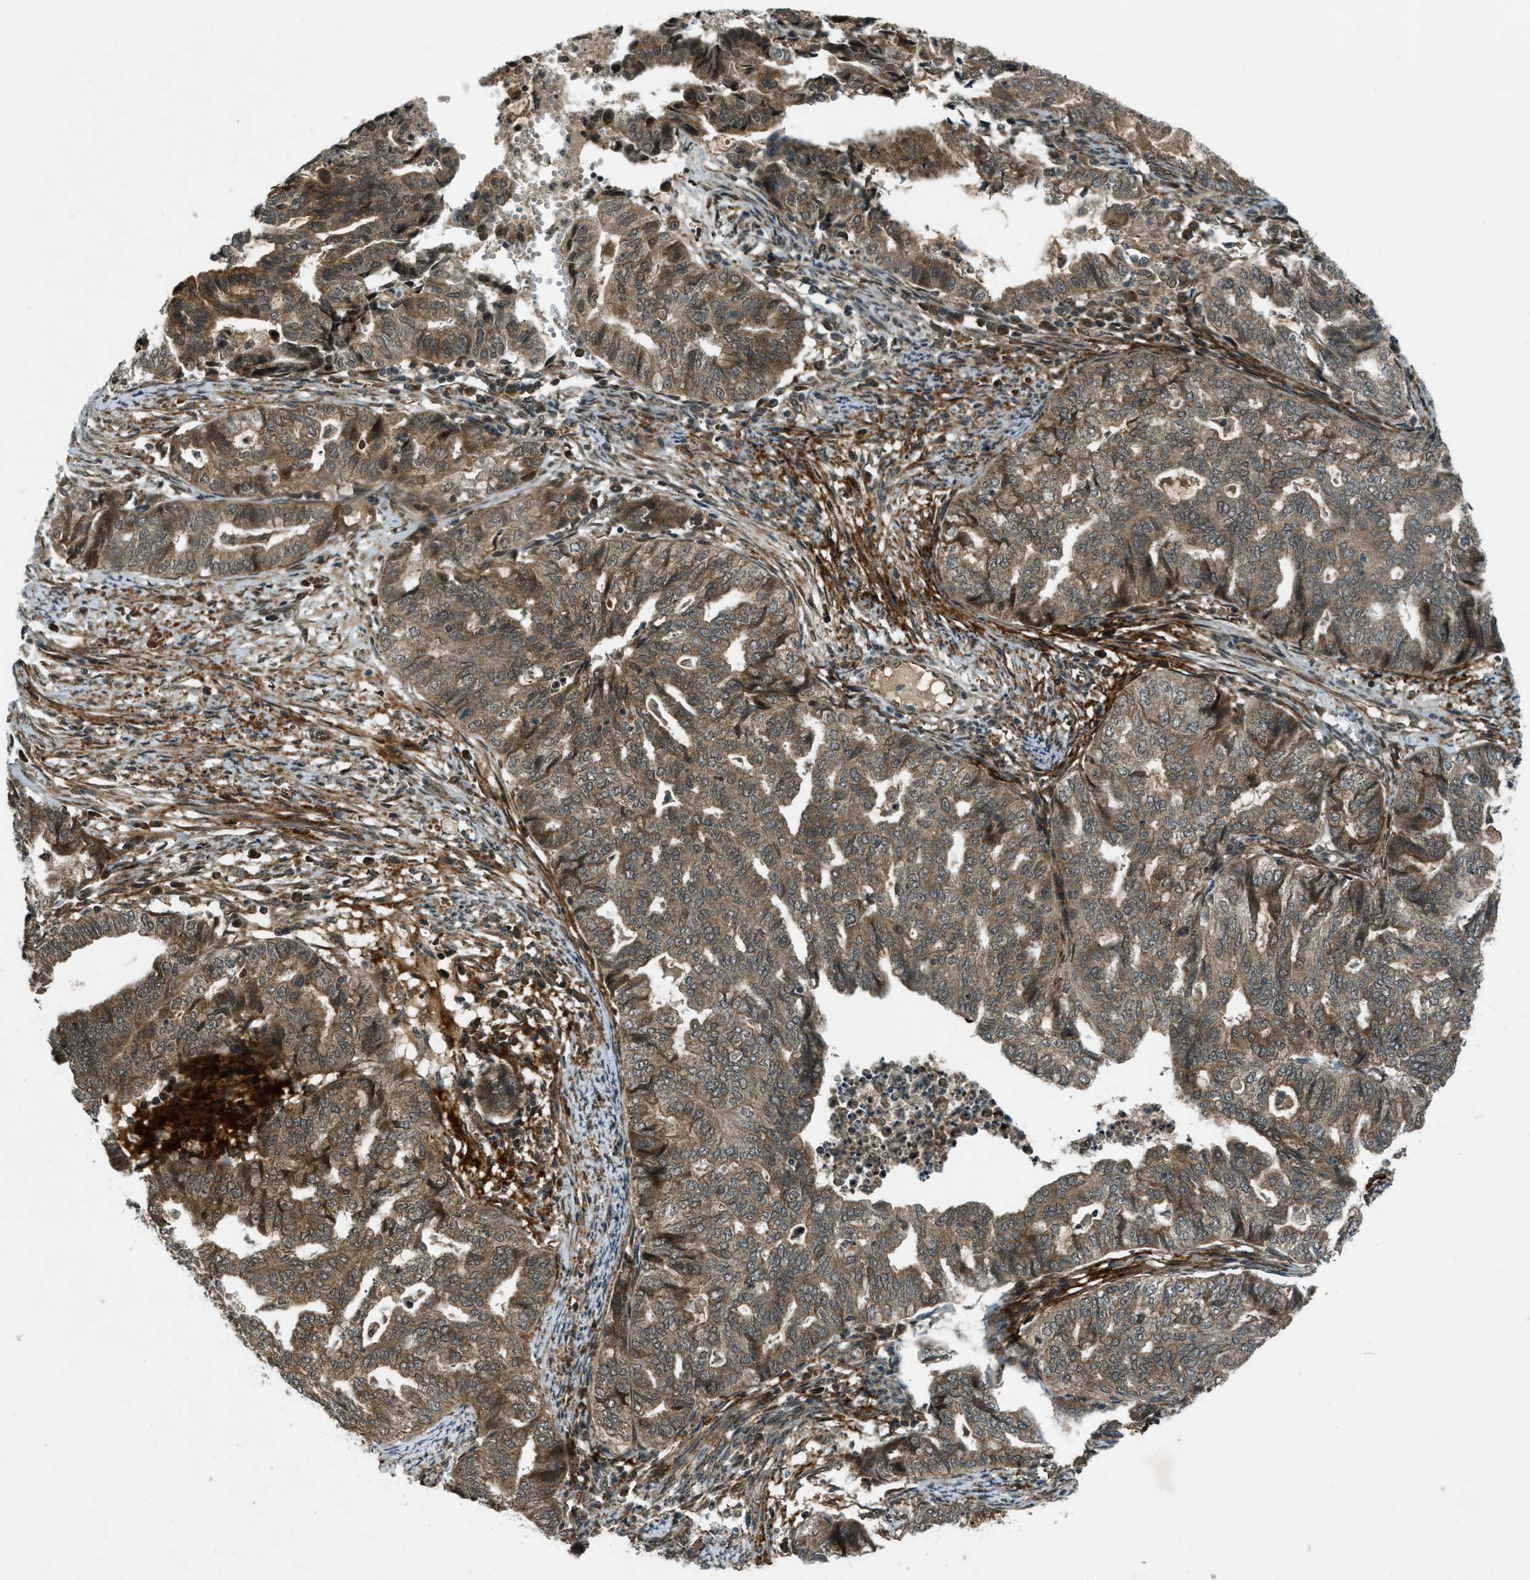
{"staining": {"intensity": "moderate", "quantity": ">75%", "location": "cytoplasmic/membranous"}, "tissue": "endometrial cancer", "cell_type": "Tumor cells", "image_type": "cancer", "snomed": [{"axis": "morphology", "description": "Adenocarcinoma, NOS"}, {"axis": "topography", "description": "Endometrium"}], "caption": "DAB immunohistochemical staining of human endometrial cancer demonstrates moderate cytoplasmic/membranous protein positivity in approximately >75% of tumor cells.", "gene": "EIF2AK3", "patient": {"sex": "female", "age": 79}}